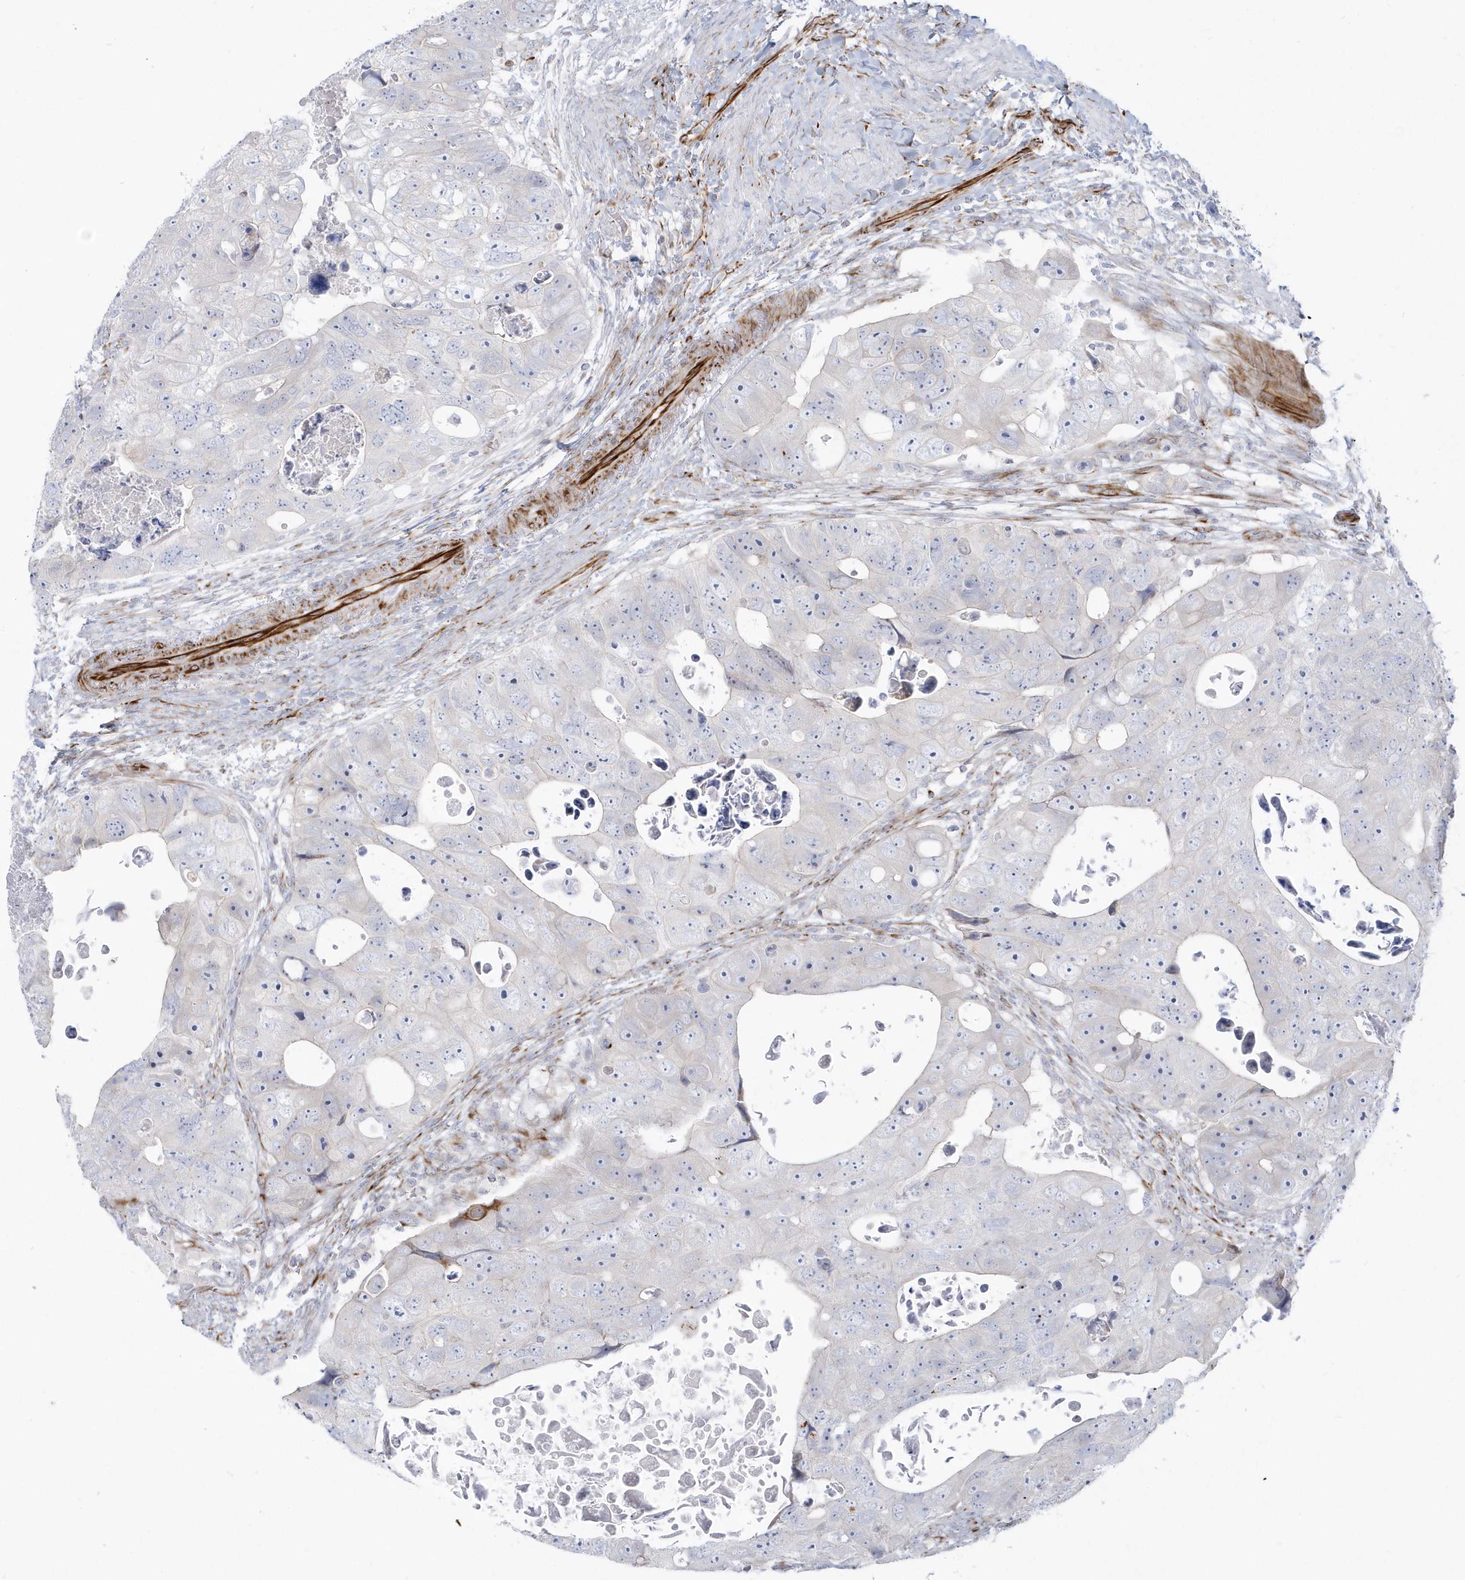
{"staining": {"intensity": "negative", "quantity": "none", "location": "none"}, "tissue": "colorectal cancer", "cell_type": "Tumor cells", "image_type": "cancer", "snomed": [{"axis": "morphology", "description": "Adenocarcinoma, NOS"}, {"axis": "topography", "description": "Rectum"}], "caption": "Colorectal cancer was stained to show a protein in brown. There is no significant positivity in tumor cells. (DAB immunohistochemistry visualized using brightfield microscopy, high magnification).", "gene": "PPIL6", "patient": {"sex": "male", "age": 59}}